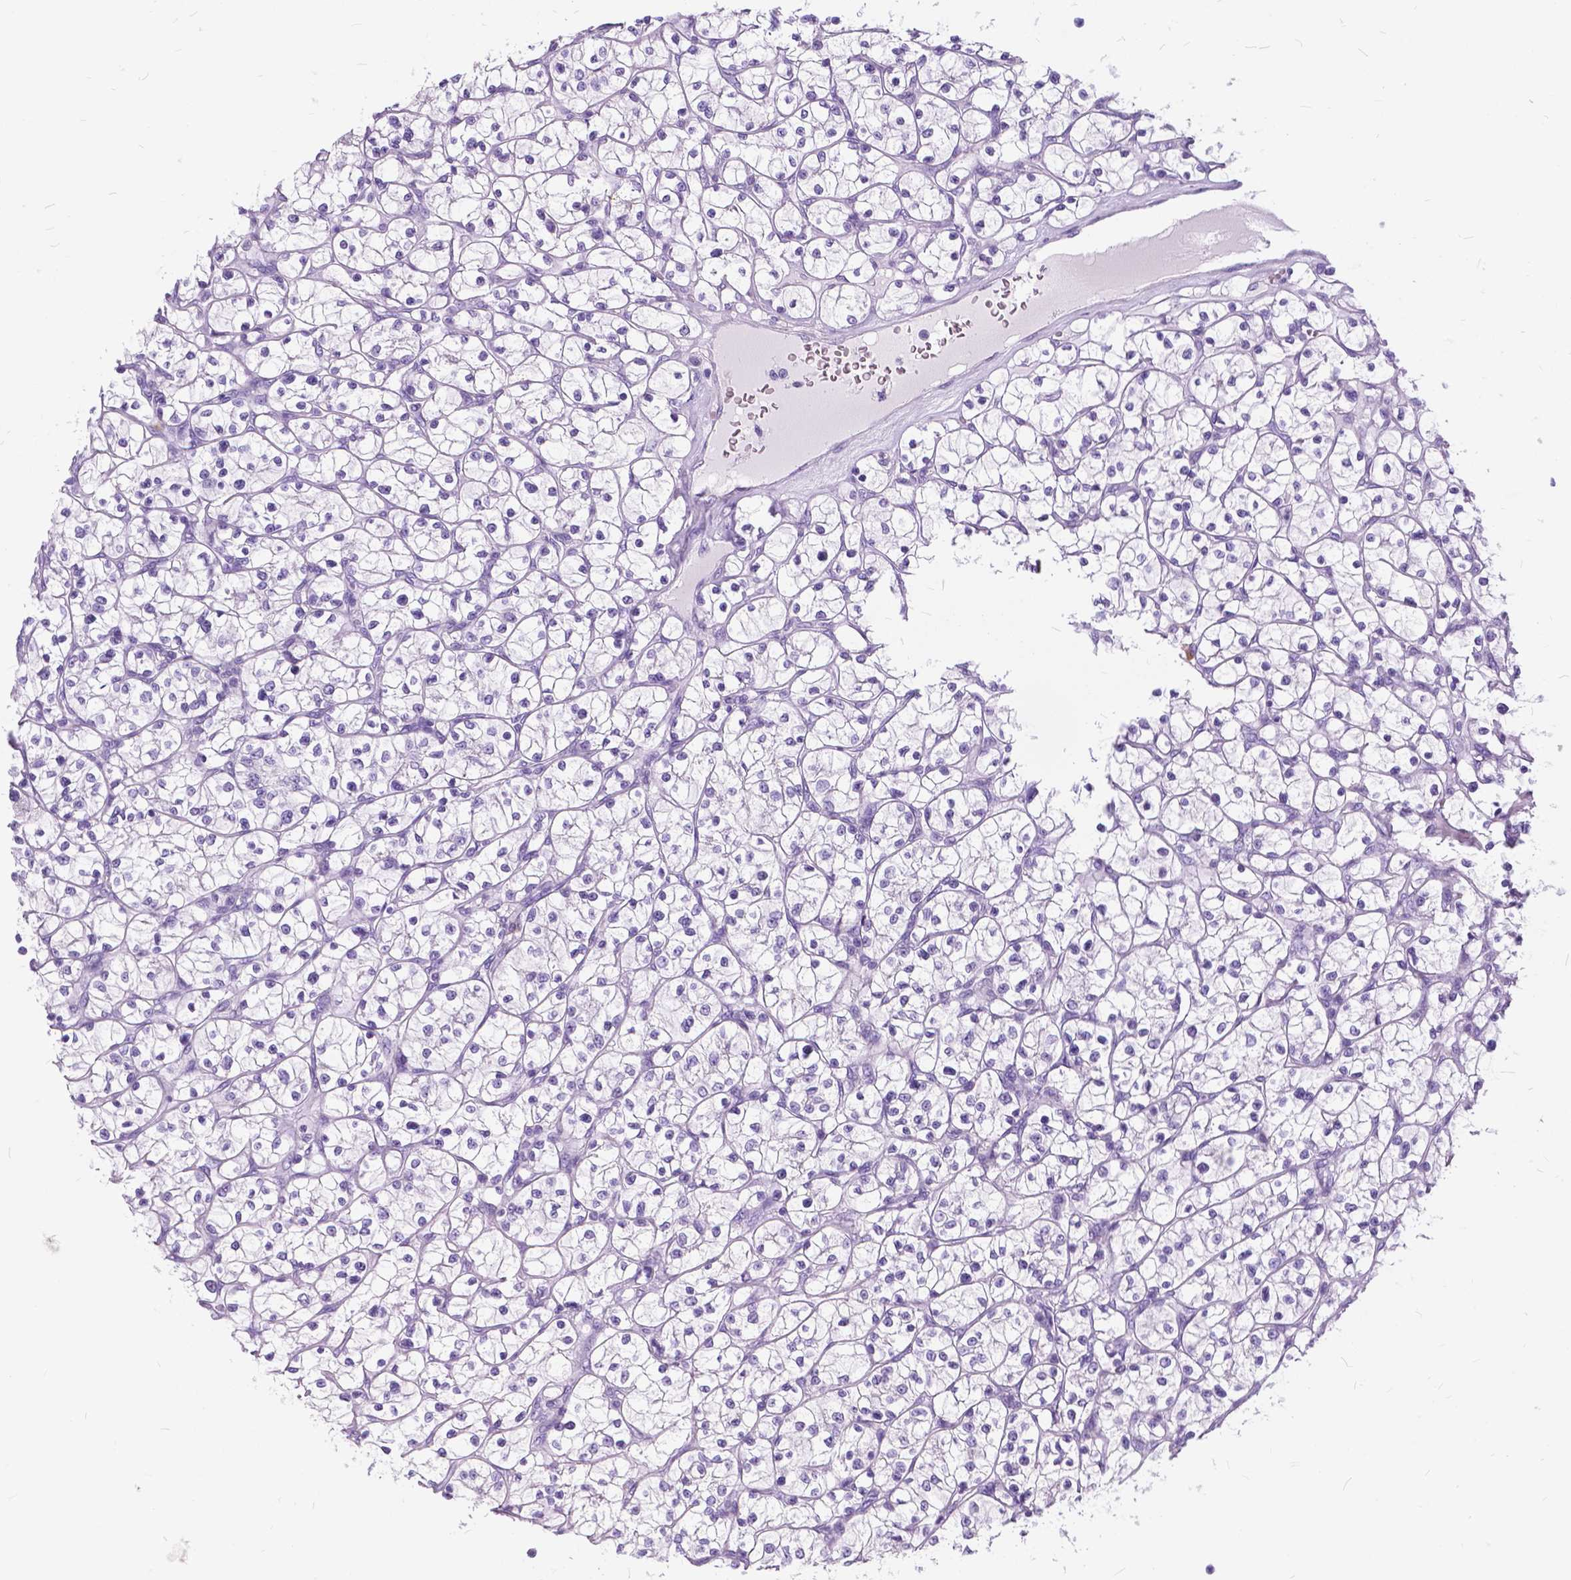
{"staining": {"intensity": "negative", "quantity": "none", "location": "none"}, "tissue": "renal cancer", "cell_type": "Tumor cells", "image_type": "cancer", "snomed": [{"axis": "morphology", "description": "Adenocarcinoma, NOS"}, {"axis": "topography", "description": "Kidney"}], "caption": "This micrograph is of renal cancer stained with IHC to label a protein in brown with the nuclei are counter-stained blue. There is no expression in tumor cells.", "gene": "BSND", "patient": {"sex": "female", "age": 64}}